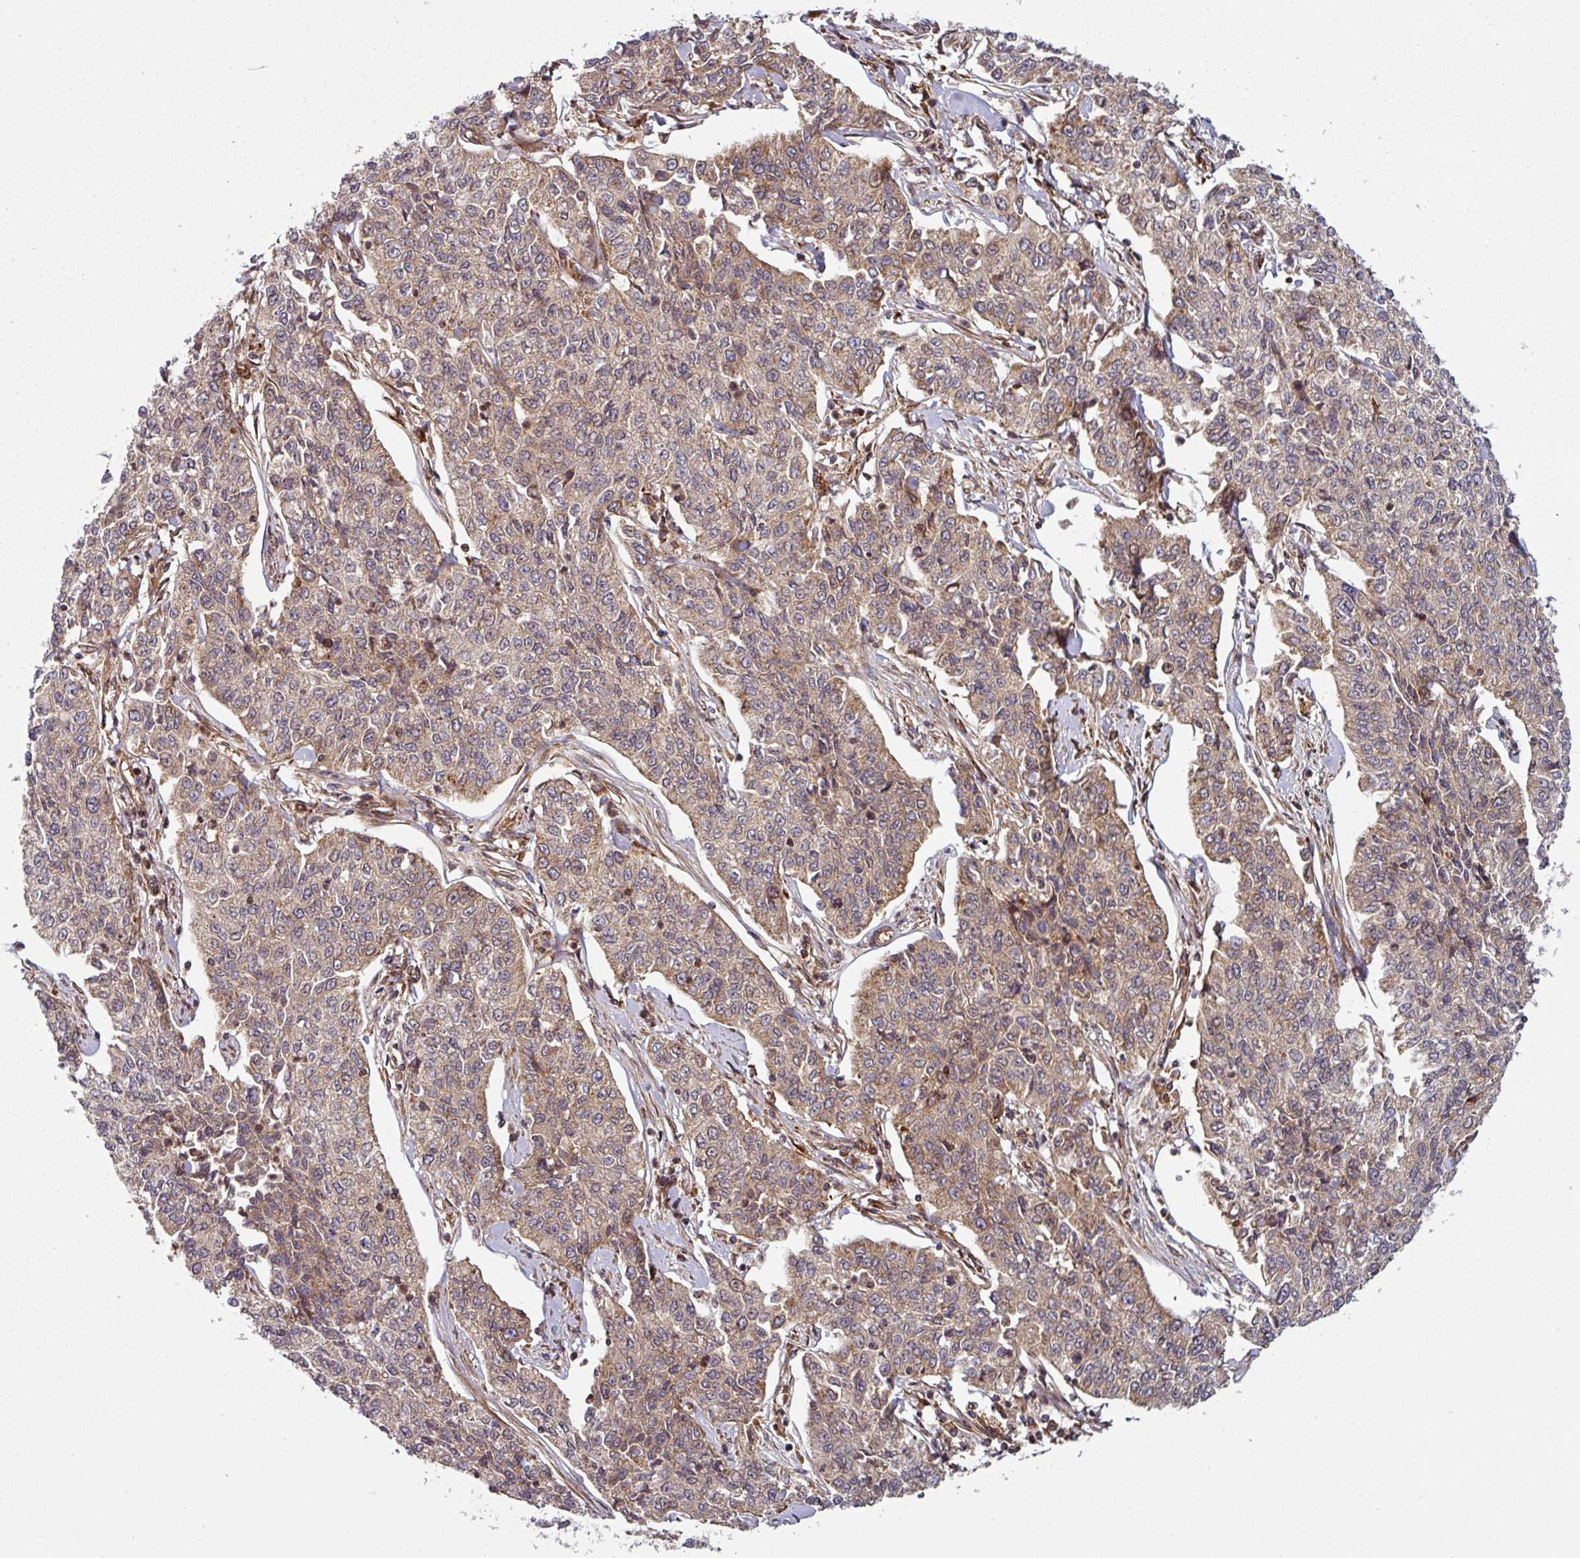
{"staining": {"intensity": "moderate", "quantity": "25%-75%", "location": "cytoplasmic/membranous"}, "tissue": "cervical cancer", "cell_type": "Tumor cells", "image_type": "cancer", "snomed": [{"axis": "morphology", "description": "Squamous cell carcinoma, NOS"}, {"axis": "topography", "description": "Cervix"}], "caption": "A micrograph of cervical squamous cell carcinoma stained for a protein exhibits moderate cytoplasmic/membranous brown staining in tumor cells.", "gene": "RAB5A", "patient": {"sex": "female", "age": 35}}